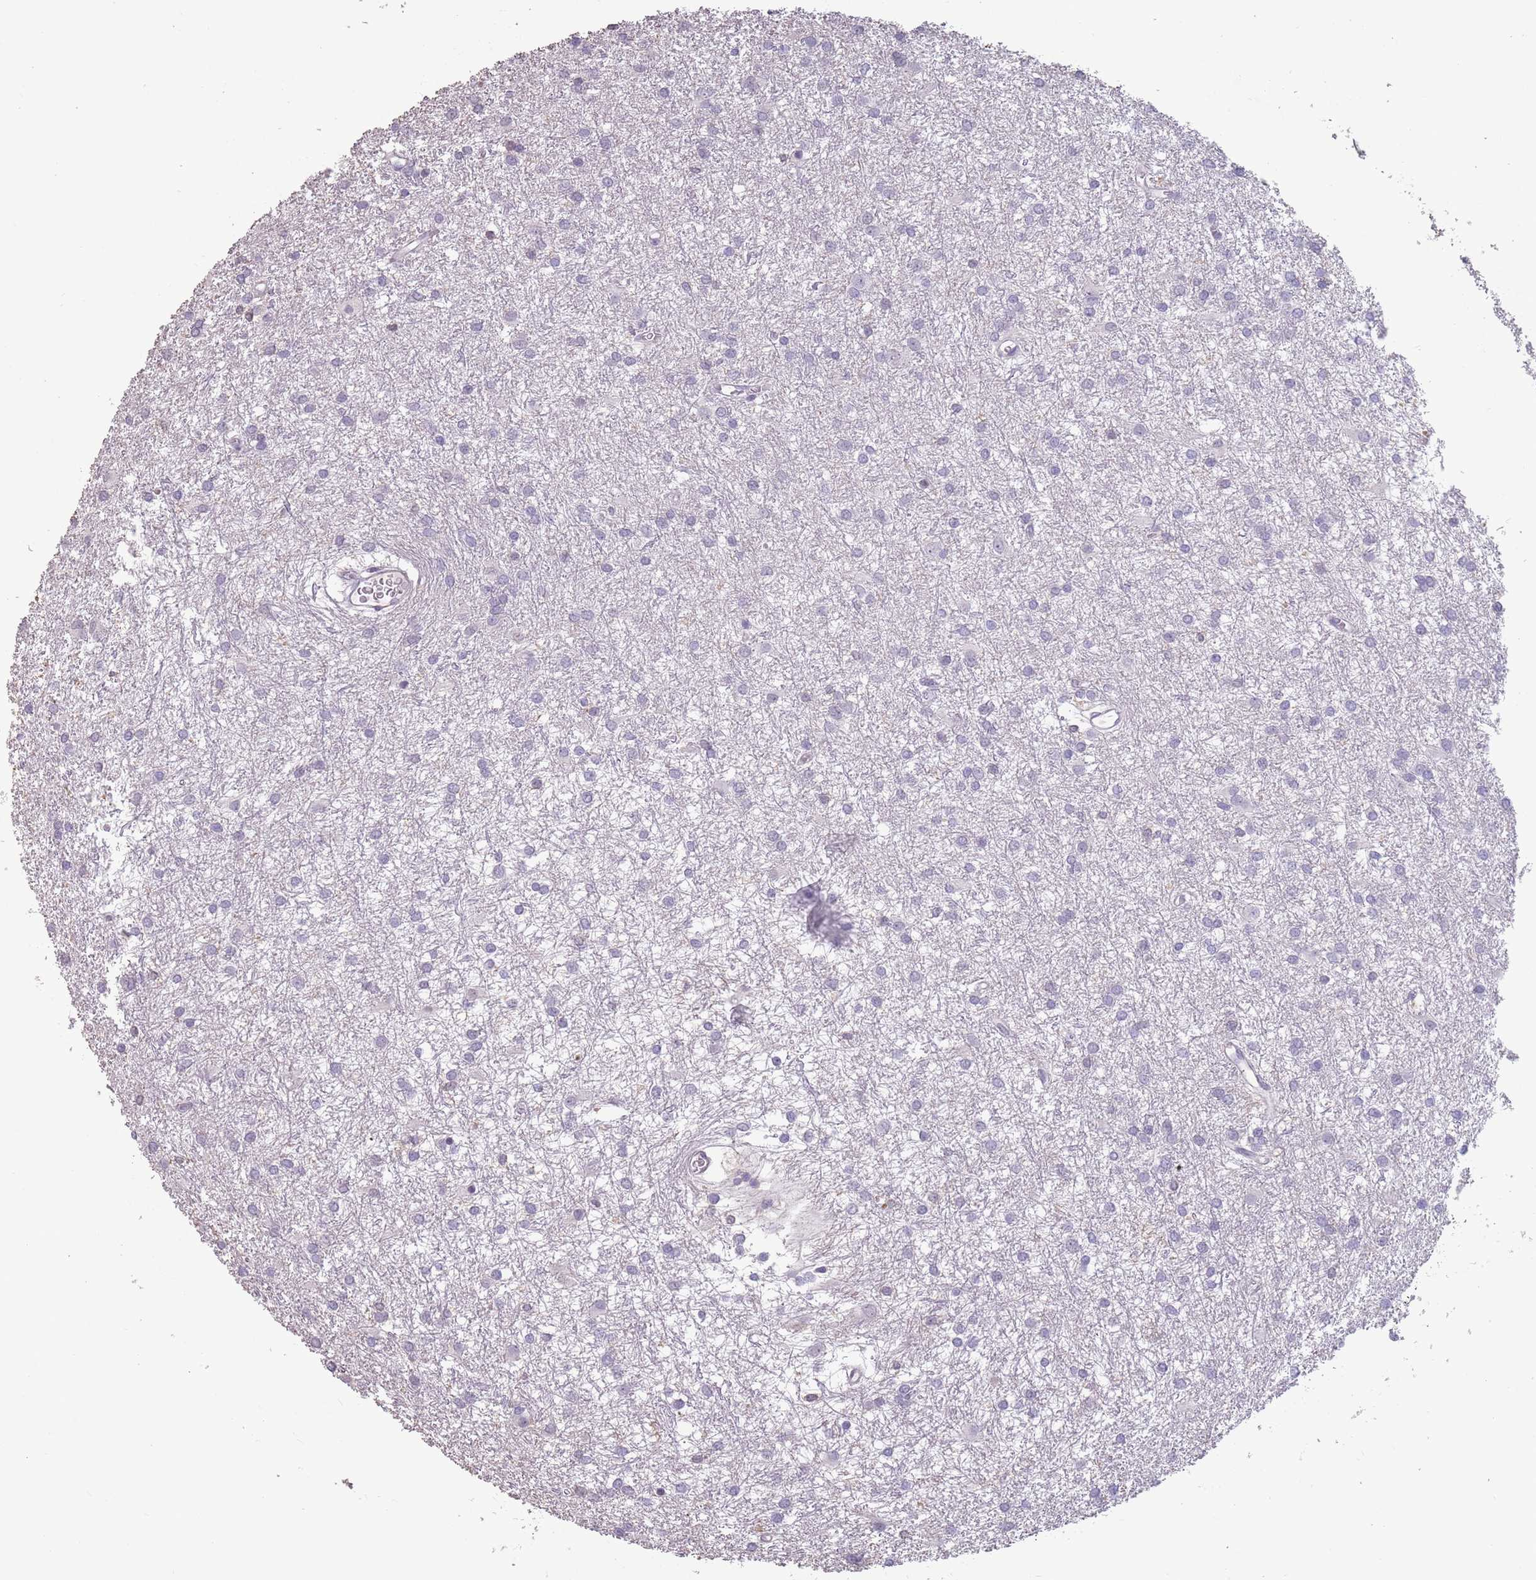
{"staining": {"intensity": "negative", "quantity": "none", "location": "none"}, "tissue": "glioma", "cell_type": "Tumor cells", "image_type": "cancer", "snomed": [{"axis": "morphology", "description": "Glioma, malignant, High grade"}, {"axis": "topography", "description": "Brain"}], "caption": "Malignant glioma (high-grade) was stained to show a protein in brown. There is no significant expression in tumor cells.", "gene": "SUN5", "patient": {"sex": "female", "age": 50}}